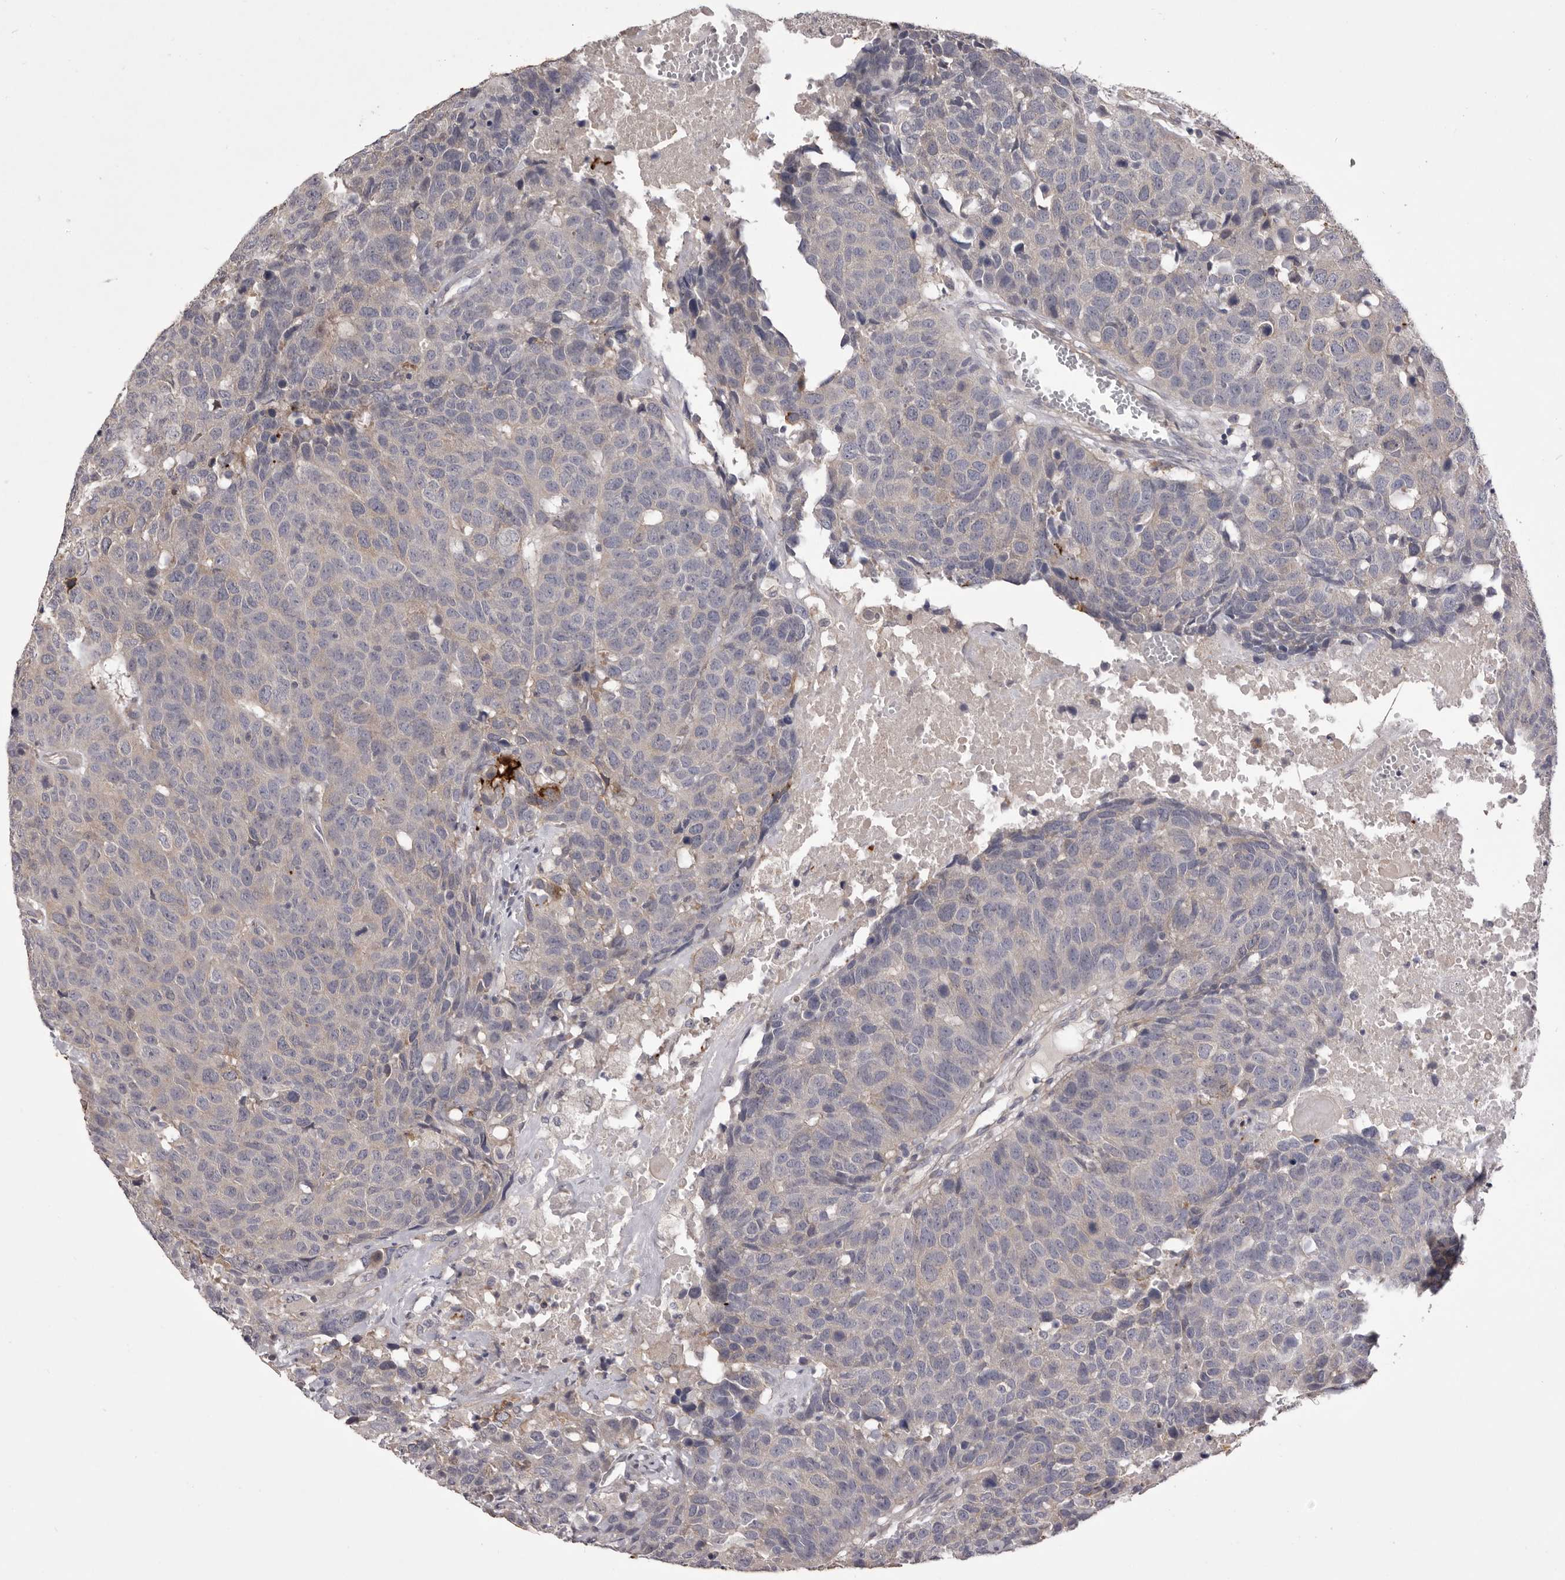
{"staining": {"intensity": "negative", "quantity": "none", "location": "none"}, "tissue": "head and neck cancer", "cell_type": "Tumor cells", "image_type": "cancer", "snomed": [{"axis": "morphology", "description": "Squamous cell carcinoma, NOS"}, {"axis": "topography", "description": "Head-Neck"}], "caption": "A micrograph of human head and neck squamous cell carcinoma is negative for staining in tumor cells.", "gene": "PNRC1", "patient": {"sex": "male", "age": 66}}